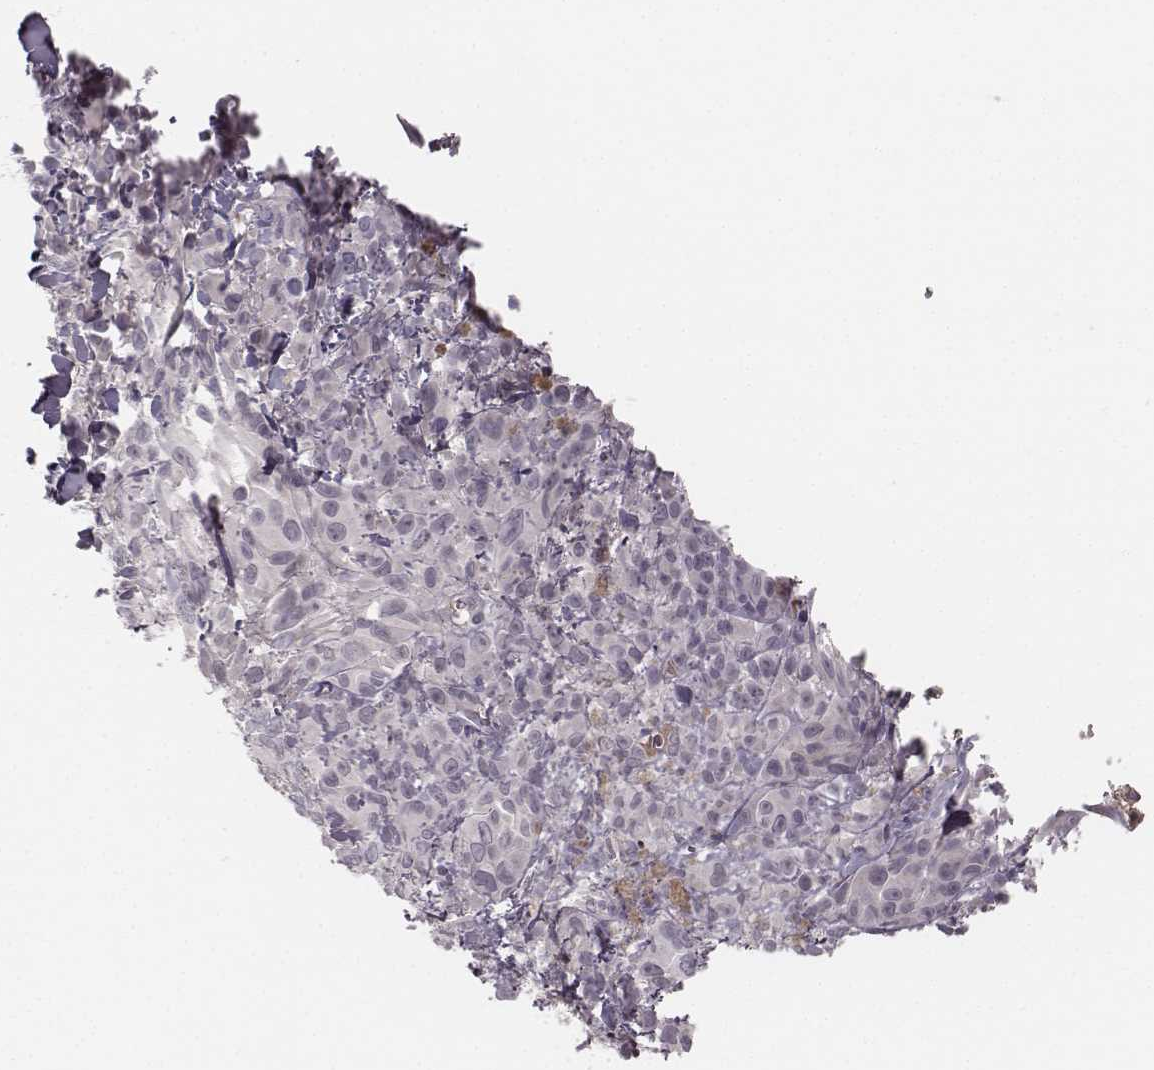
{"staining": {"intensity": "negative", "quantity": "none", "location": "none"}, "tissue": "melanoma", "cell_type": "Tumor cells", "image_type": "cancer", "snomed": [{"axis": "morphology", "description": "Malignant melanoma, NOS"}, {"axis": "topography", "description": "Skin"}], "caption": "Malignant melanoma stained for a protein using IHC reveals no expression tumor cells.", "gene": "LY6K", "patient": {"sex": "male", "age": 83}}